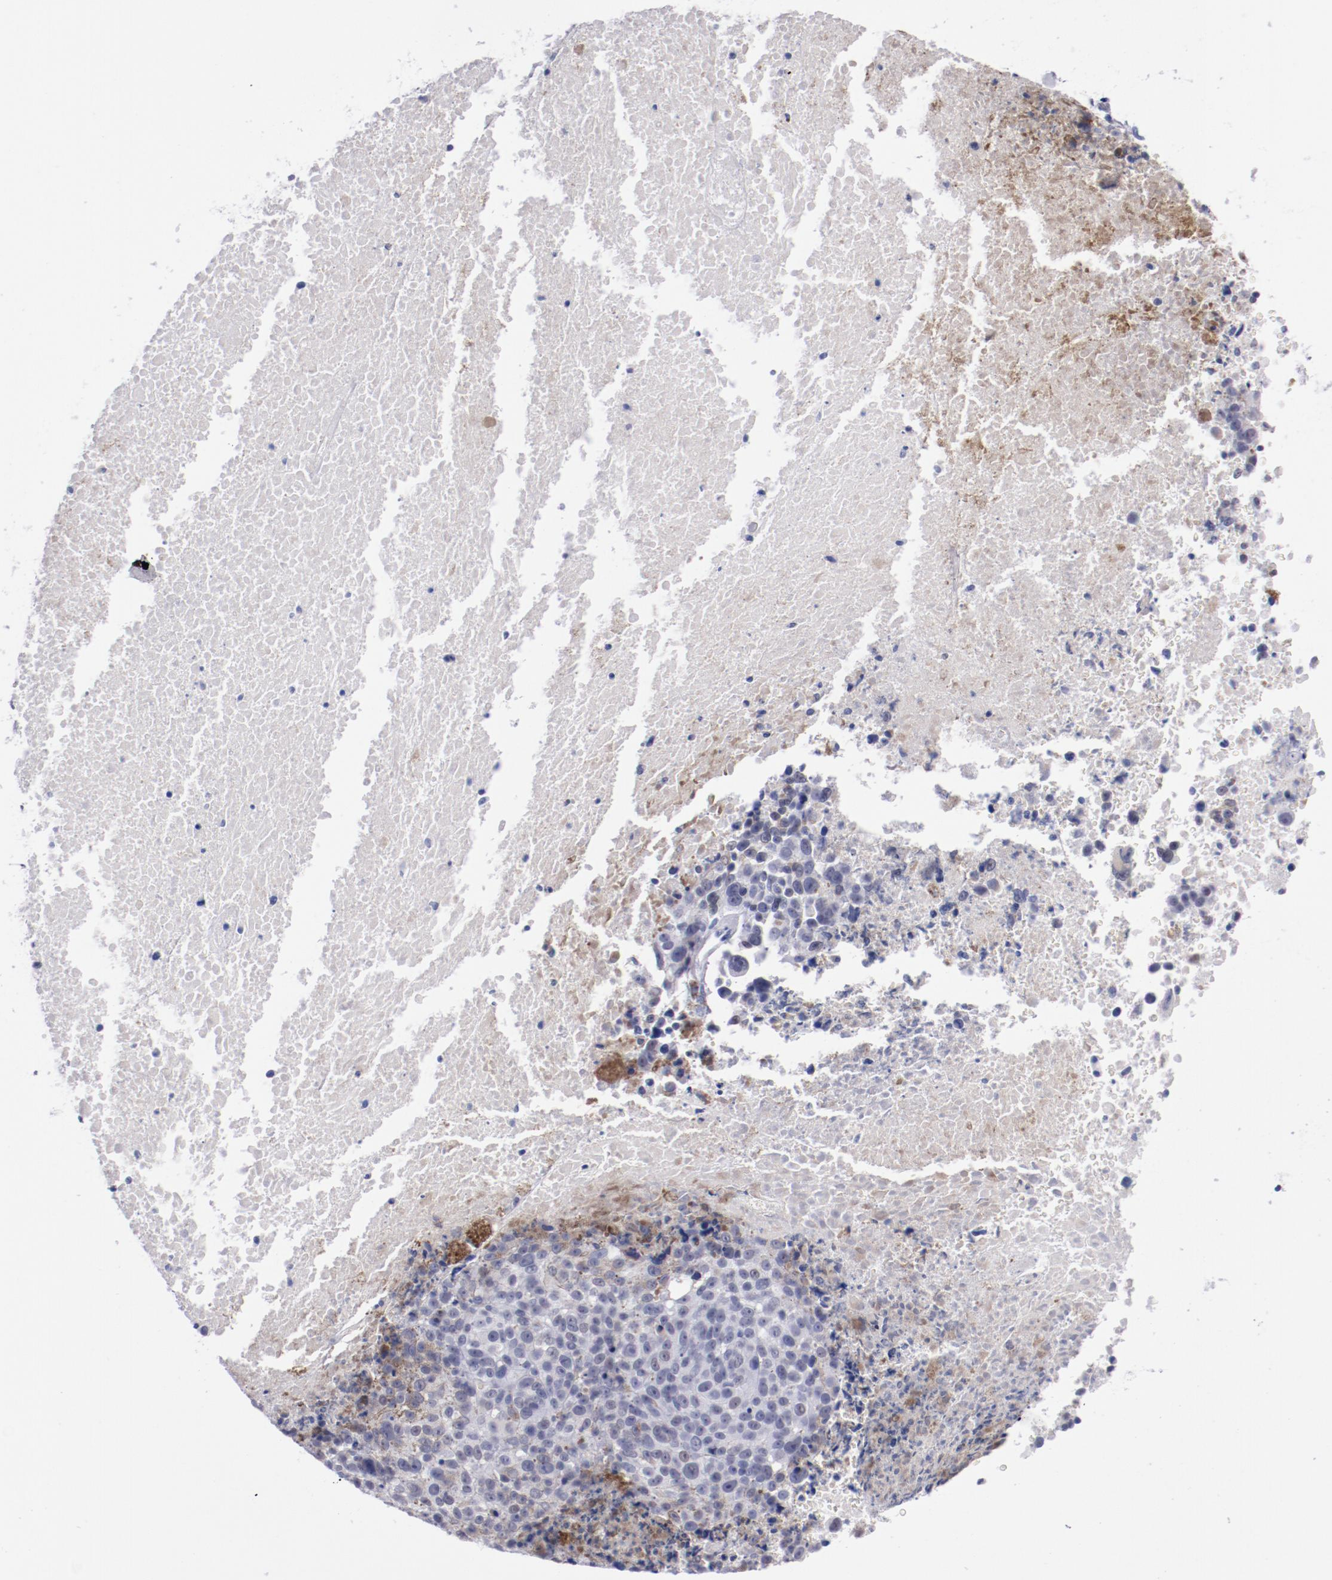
{"staining": {"intensity": "weak", "quantity": "<25%", "location": "nuclear"}, "tissue": "melanoma", "cell_type": "Tumor cells", "image_type": "cancer", "snomed": [{"axis": "morphology", "description": "Malignant melanoma, Metastatic site"}, {"axis": "topography", "description": "Cerebral cortex"}], "caption": "IHC of malignant melanoma (metastatic site) displays no staining in tumor cells.", "gene": "HNF1B", "patient": {"sex": "female", "age": 52}}